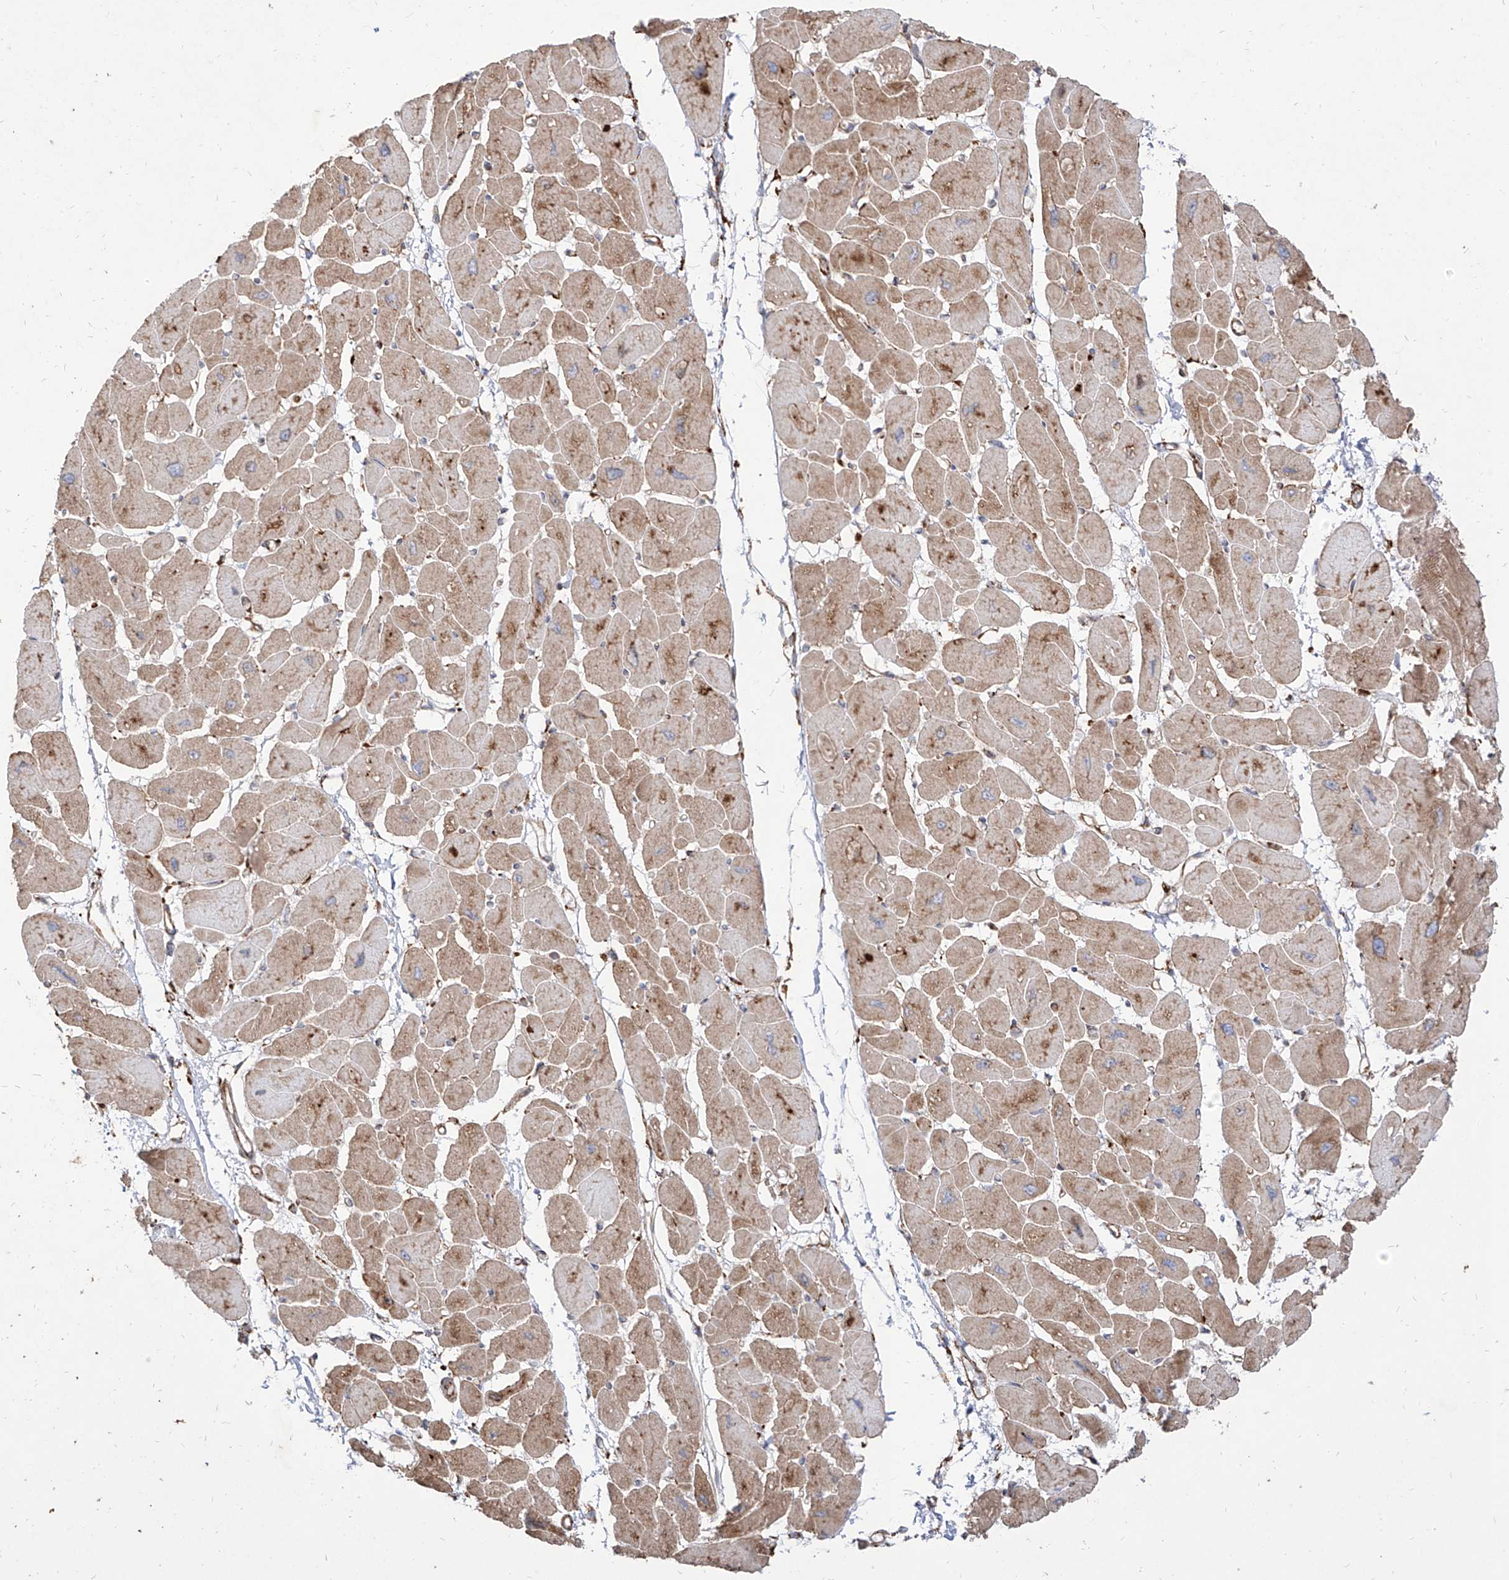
{"staining": {"intensity": "moderate", "quantity": ">75%", "location": "cytoplasmic/membranous"}, "tissue": "heart muscle", "cell_type": "Cardiomyocytes", "image_type": "normal", "snomed": [{"axis": "morphology", "description": "Normal tissue, NOS"}, {"axis": "topography", "description": "Heart"}], "caption": "This image exhibits normal heart muscle stained with IHC to label a protein in brown. The cytoplasmic/membranous of cardiomyocytes show moderate positivity for the protein. Nuclei are counter-stained blue.", "gene": "RPS25", "patient": {"sex": "female", "age": 54}}